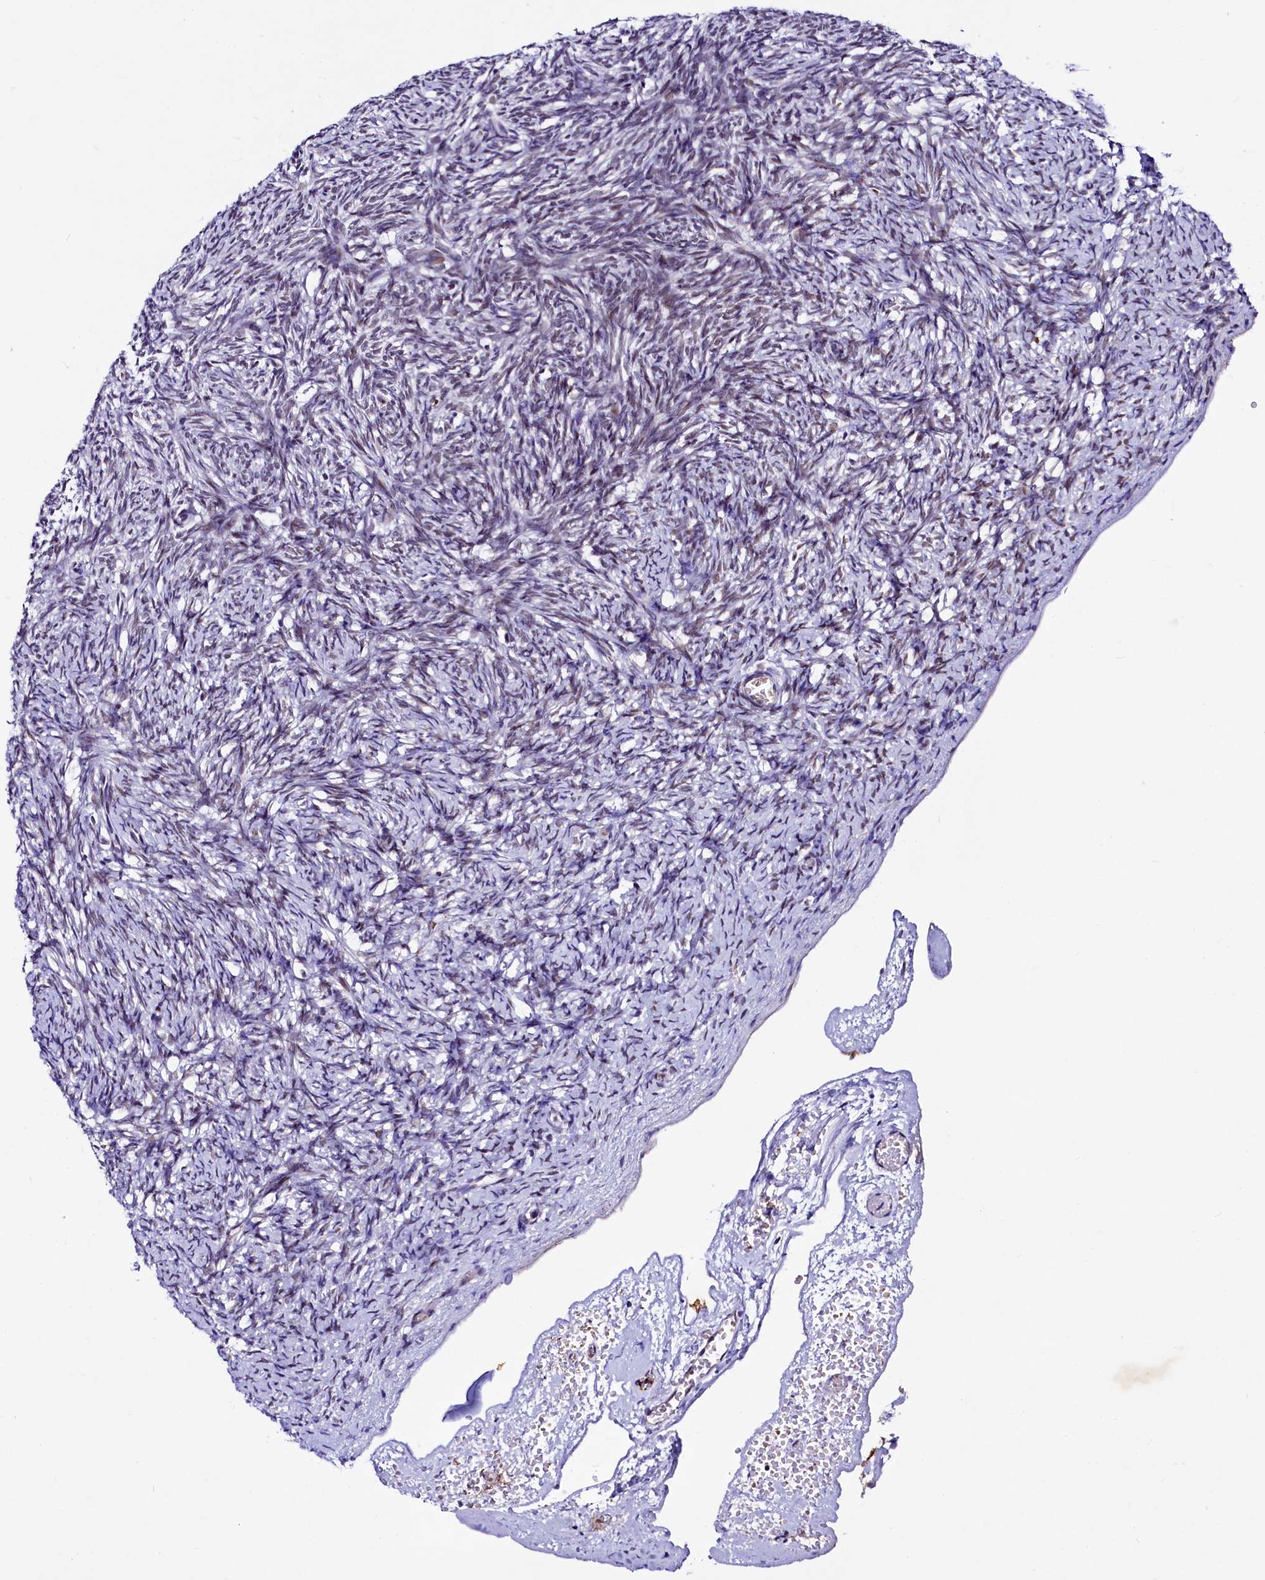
{"staining": {"intensity": "weak", "quantity": "25%-75%", "location": "nuclear"}, "tissue": "ovary", "cell_type": "Ovarian stroma cells", "image_type": "normal", "snomed": [{"axis": "morphology", "description": "Normal tissue, NOS"}, {"axis": "topography", "description": "Ovary"}], "caption": "Human ovary stained for a protein (brown) exhibits weak nuclear positive staining in about 25%-75% of ovarian stroma cells.", "gene": "LEUTX", "patient": {"sex": "female", "age": 34}}